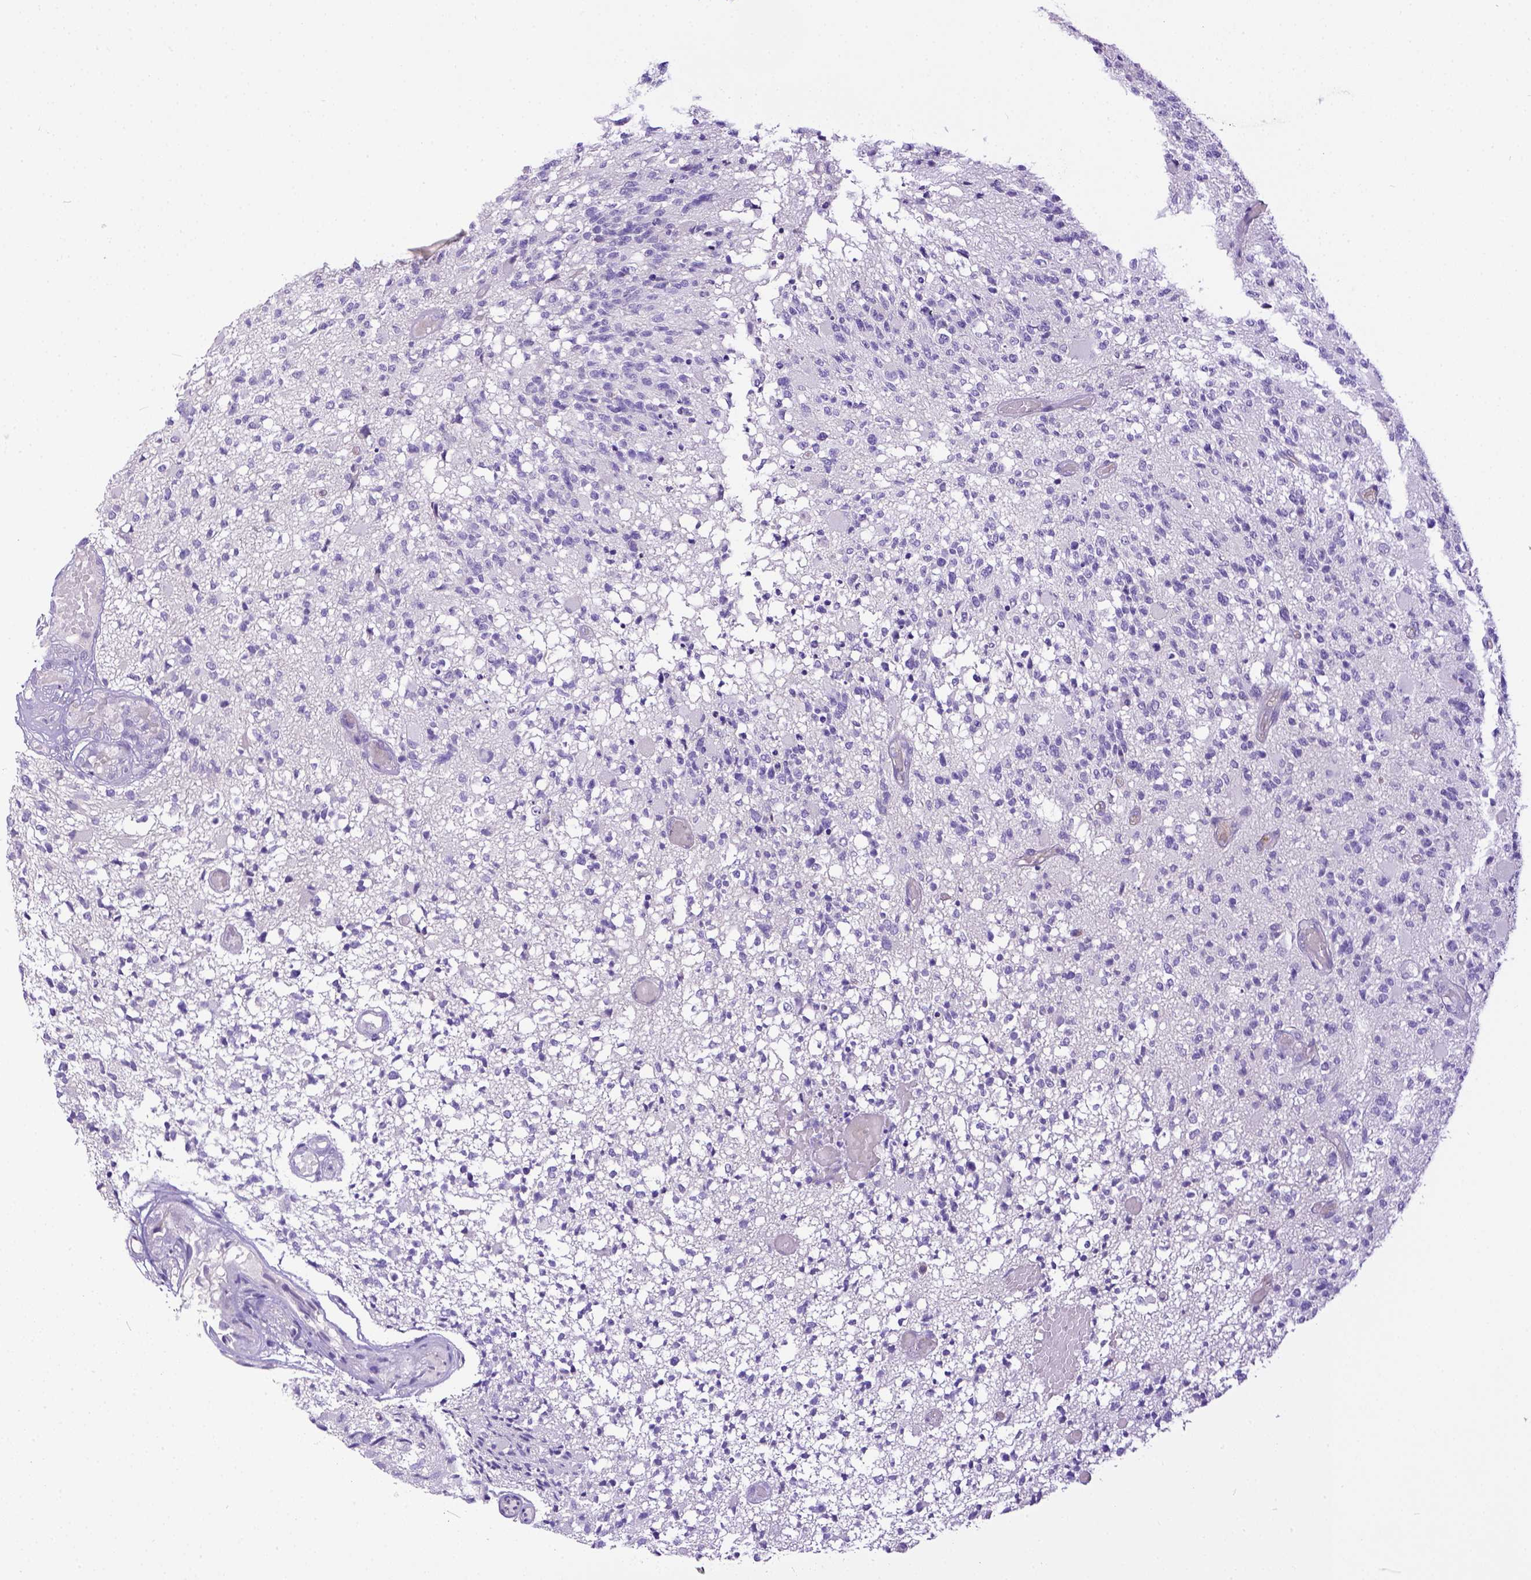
{"staining": {"intensity": "negative", "quantity": "none", "location": "none"}, "tissue": "glioma", "cell_type": "Tumor cells", "image_type": "cancer", "snomed": [{"axis": "morphology", "description": "Glioma, malignant, High grade"}, {"axis": "topography", "description": "Brain"}], "caption": "Image shows no significant protein positivity in tumor cells of glioma.", "gene": "KIT", "patient": {"sex": "female", "age": 63}}